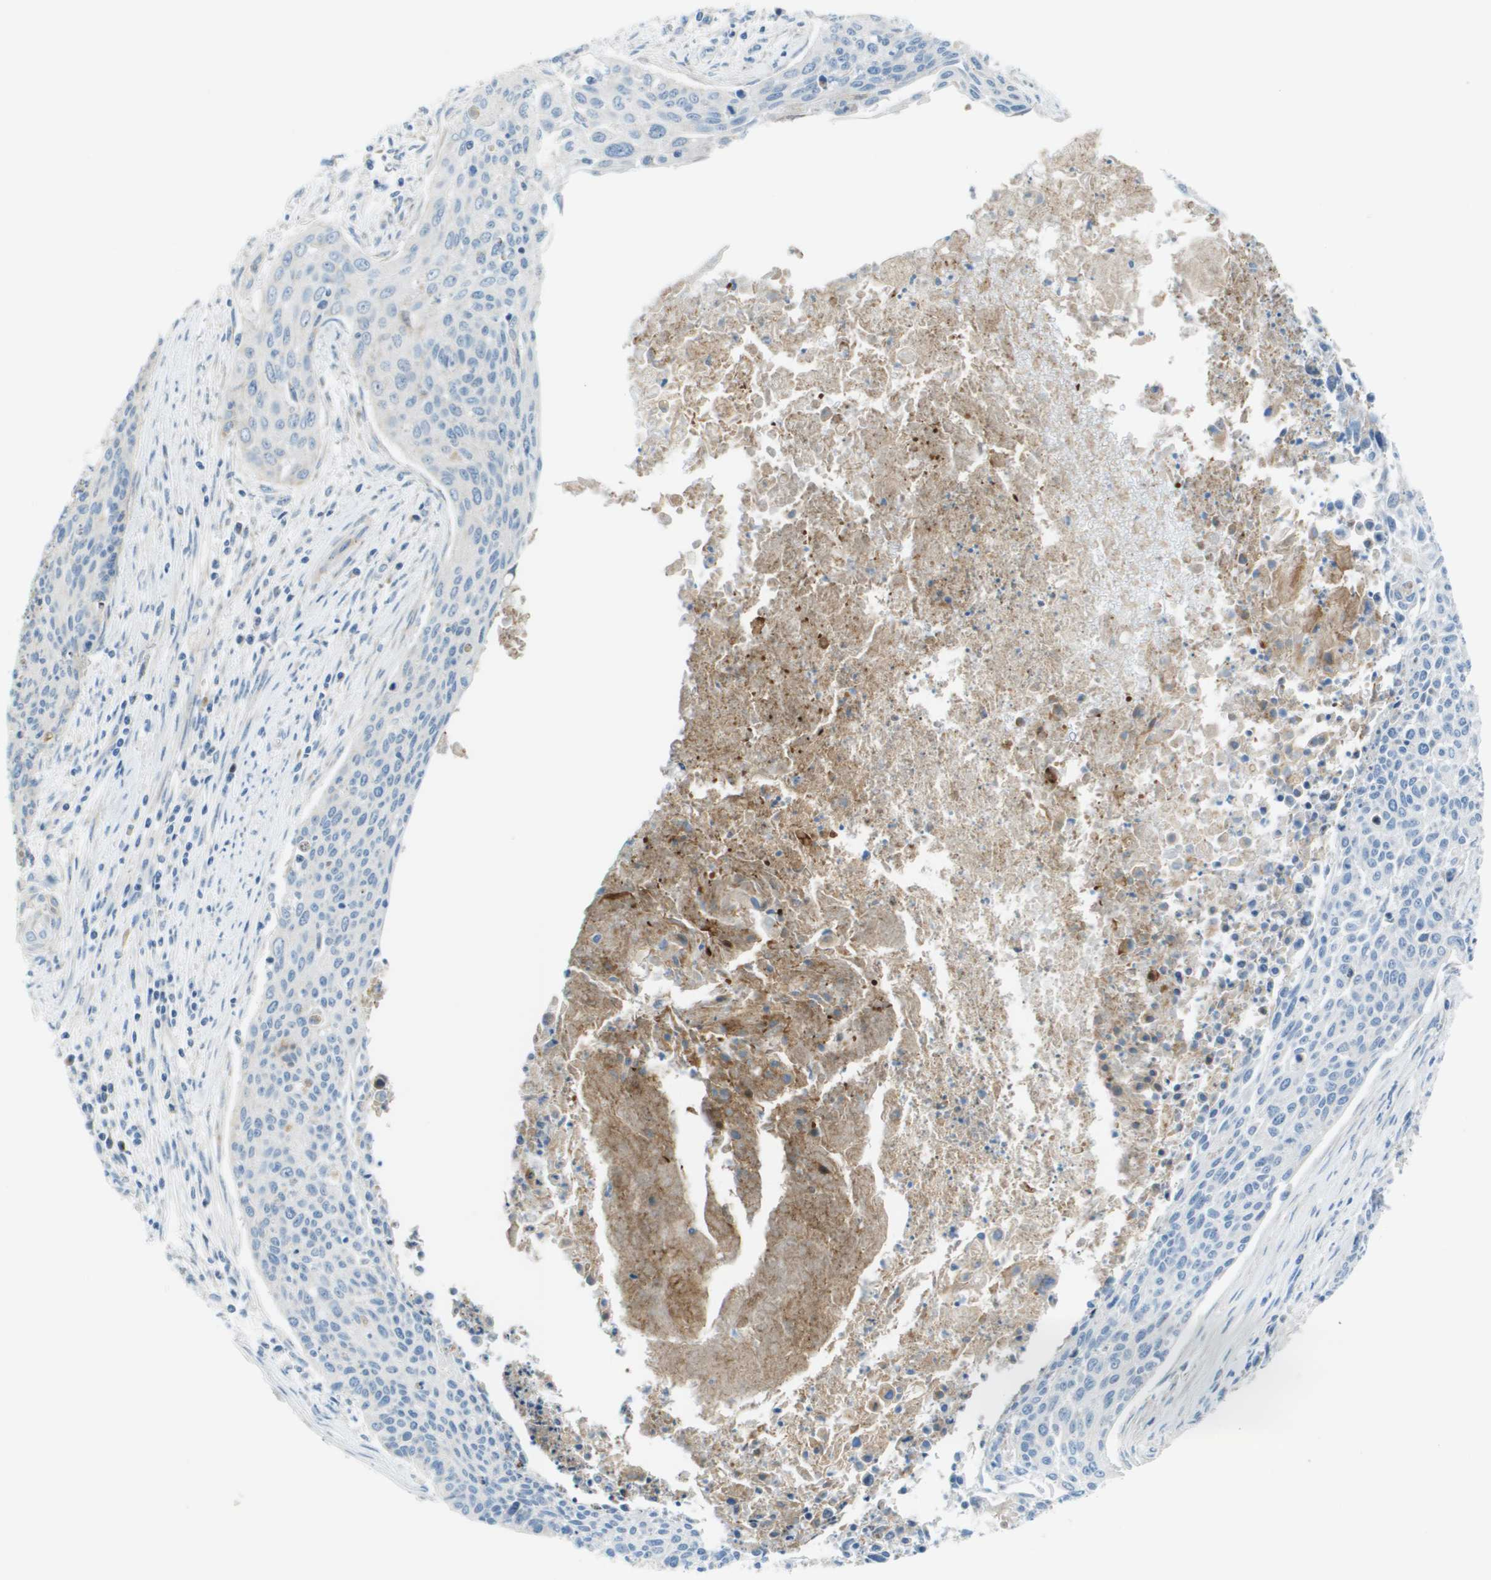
{"staining": {"intensity": "negative", "quantity": "none", "location": "none"}, "tissue": "cervical cancer", "cell_type": "Tumor cells", "image_type": "cancer", "snomed": [{"axis": "morphology", "description": "Squamous cell carcinoma, NOS"}, {"axis": "topography", "description": "Cervix"}], "caption": "Tumor cells are negative for protein expression in human squamous cell carcinoma (cervical).", "gene": "GALNT6", "patient": {"sex": "female", "age": 55}}